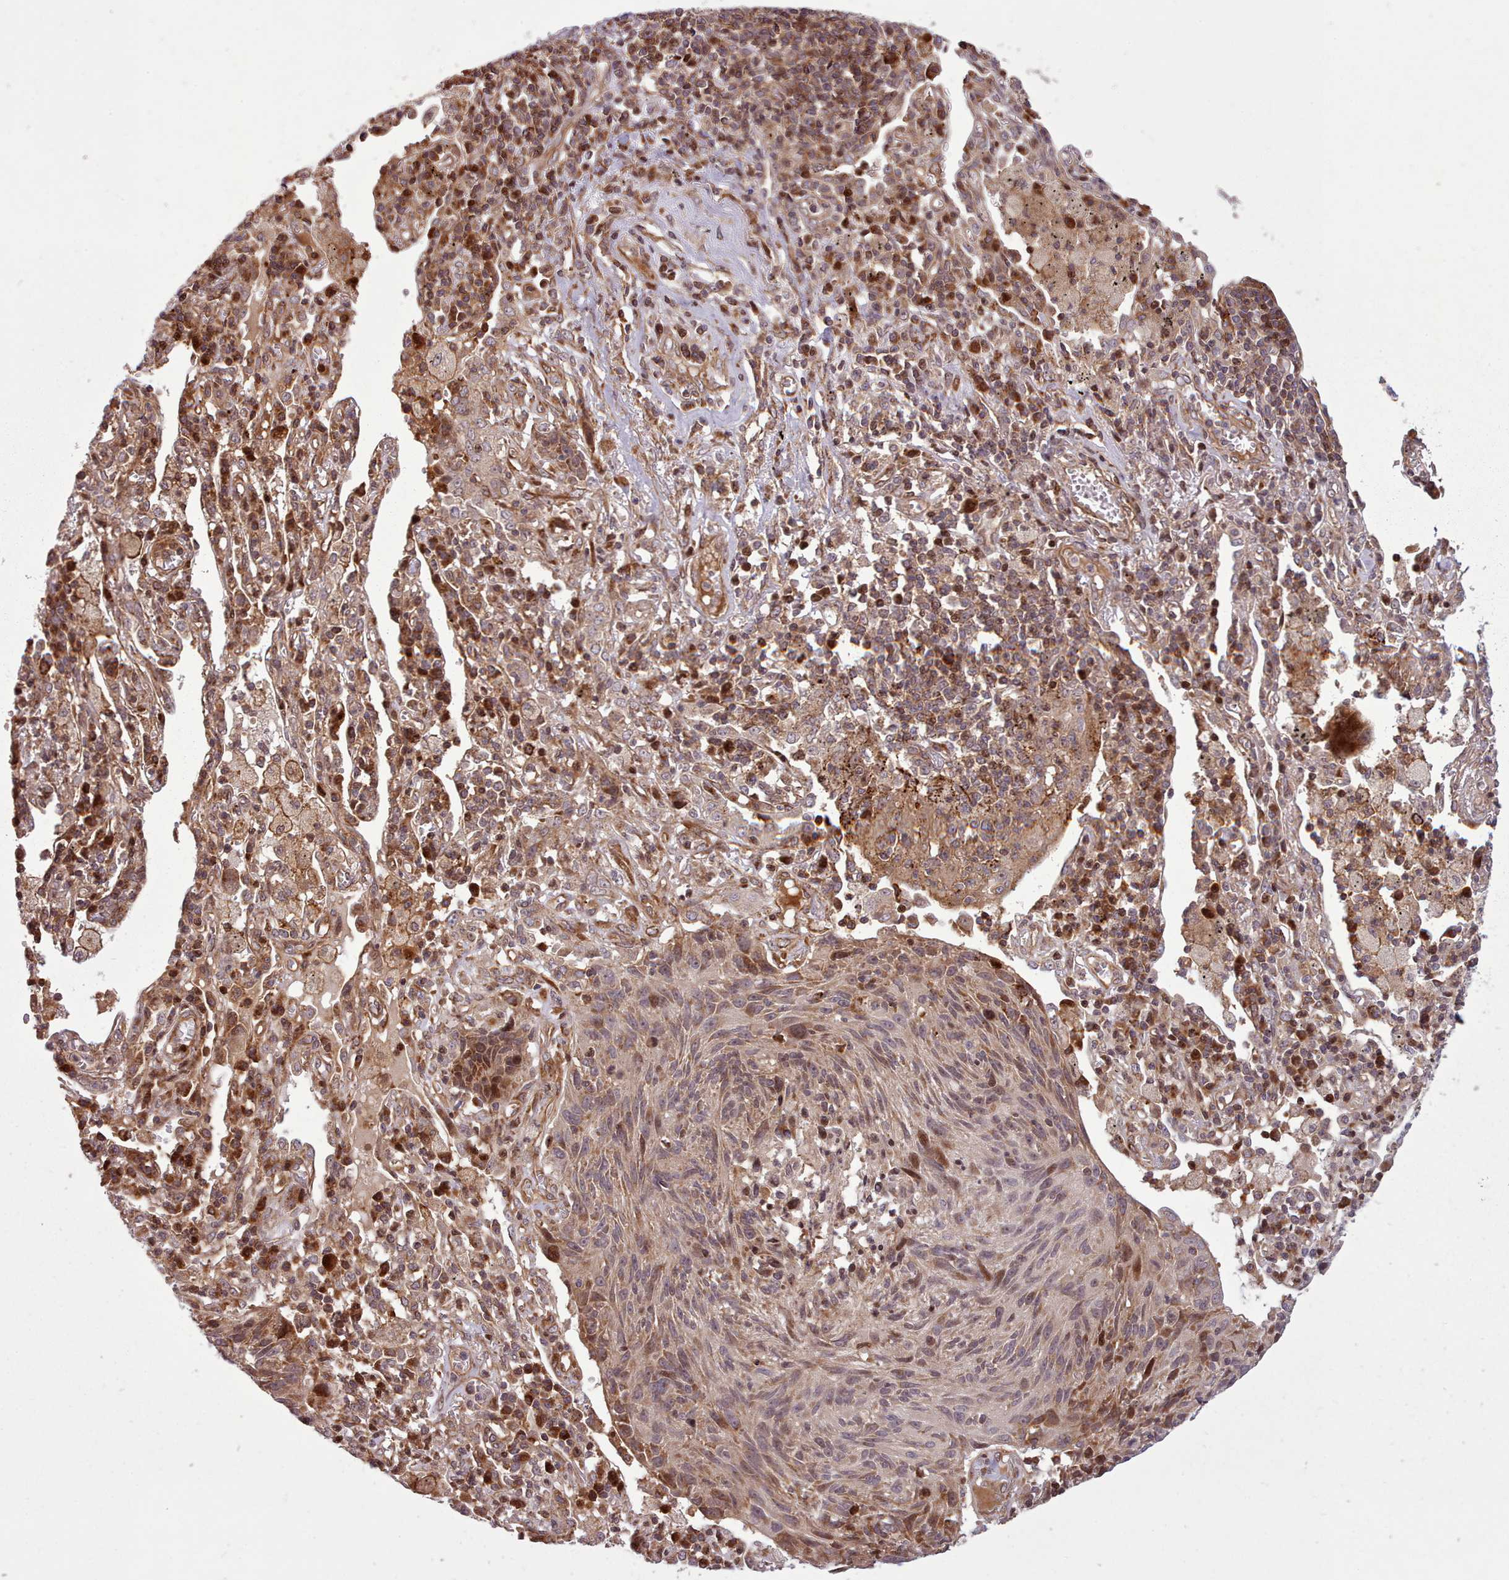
{"staining": {"intensity": "moderate", "quantity": "<25%", "location": "nuclear"}, "tissue": "lung cancer", "cell_type": "Tumor cells", "image_type": "cancer", "snomed": [{"axis": "morphology", "description": "Squamous cell carcinoma, NOS"}, {"axis": "topography", "description": "Lung"}], "caption": "Protein expression analysis of squamous cell carcinoma (lung) exhibits moderate nuclear expression in about <25% of tumor cells.", "gene": "NLRP7", "patient": {"sex": "female", "age": 66}}